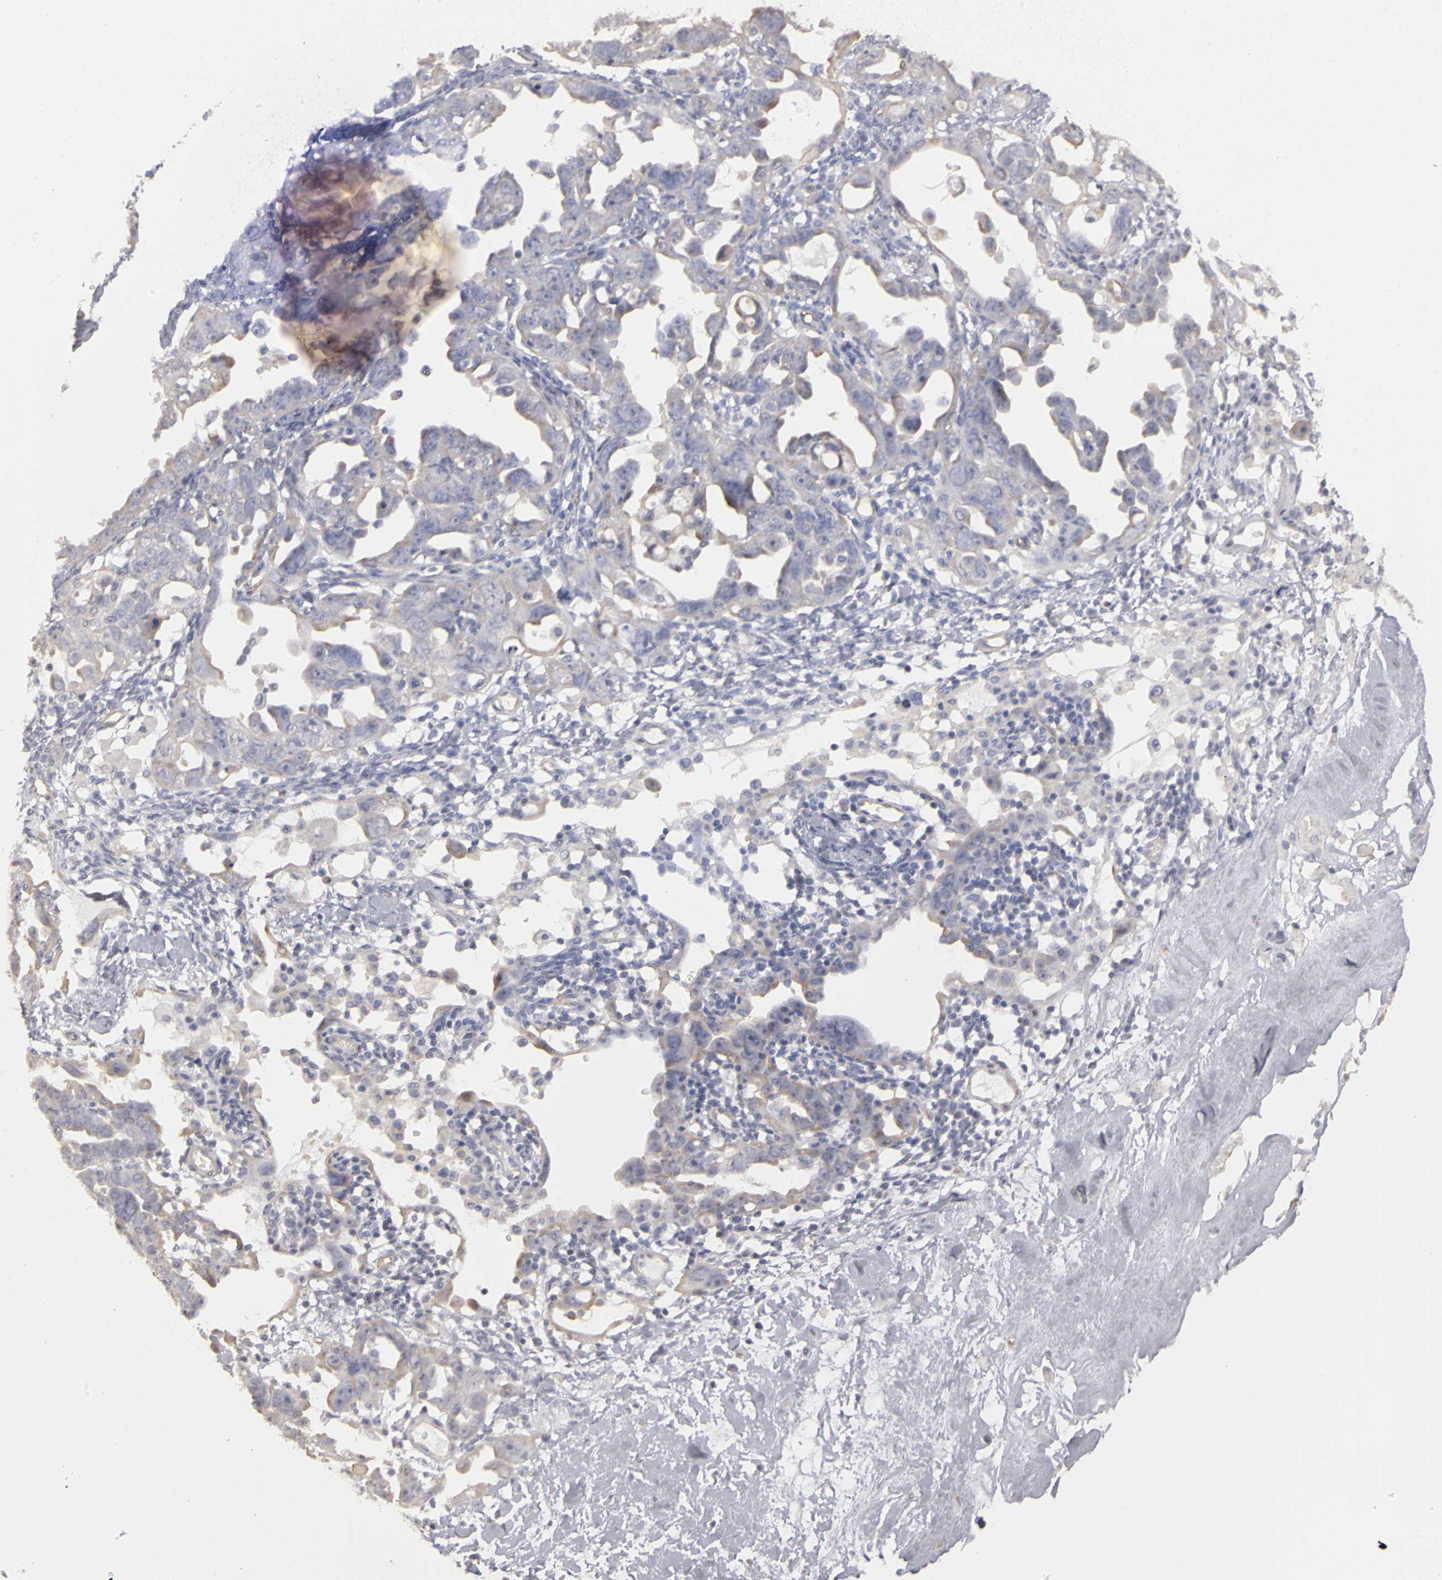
{"staining": {"intensity": "weak", "quantity": "25%-75%", "location": "cytoplasmic/membranous"}, "tissue": "ovarian cancer", "cell_type": "Tumor cells", "image_type": "cancer", "snomed": [{"axis": "morphology", "description": "Cystadenocarcinoma, serous, NOS"}, {"axis": "topography", "description": "Ovary"}], "caption": "Immunohistochemistry (IHC) image of serous cystadenocarcinoma (ovarian) stained for a protein (brown), which demonstrates low levels of weak cytoplasmic/membranous staining in approximately 25%-75% of tumor cells.", "gene": "PLEKHA1", "patient": {"sex": "female", "age": 66}}